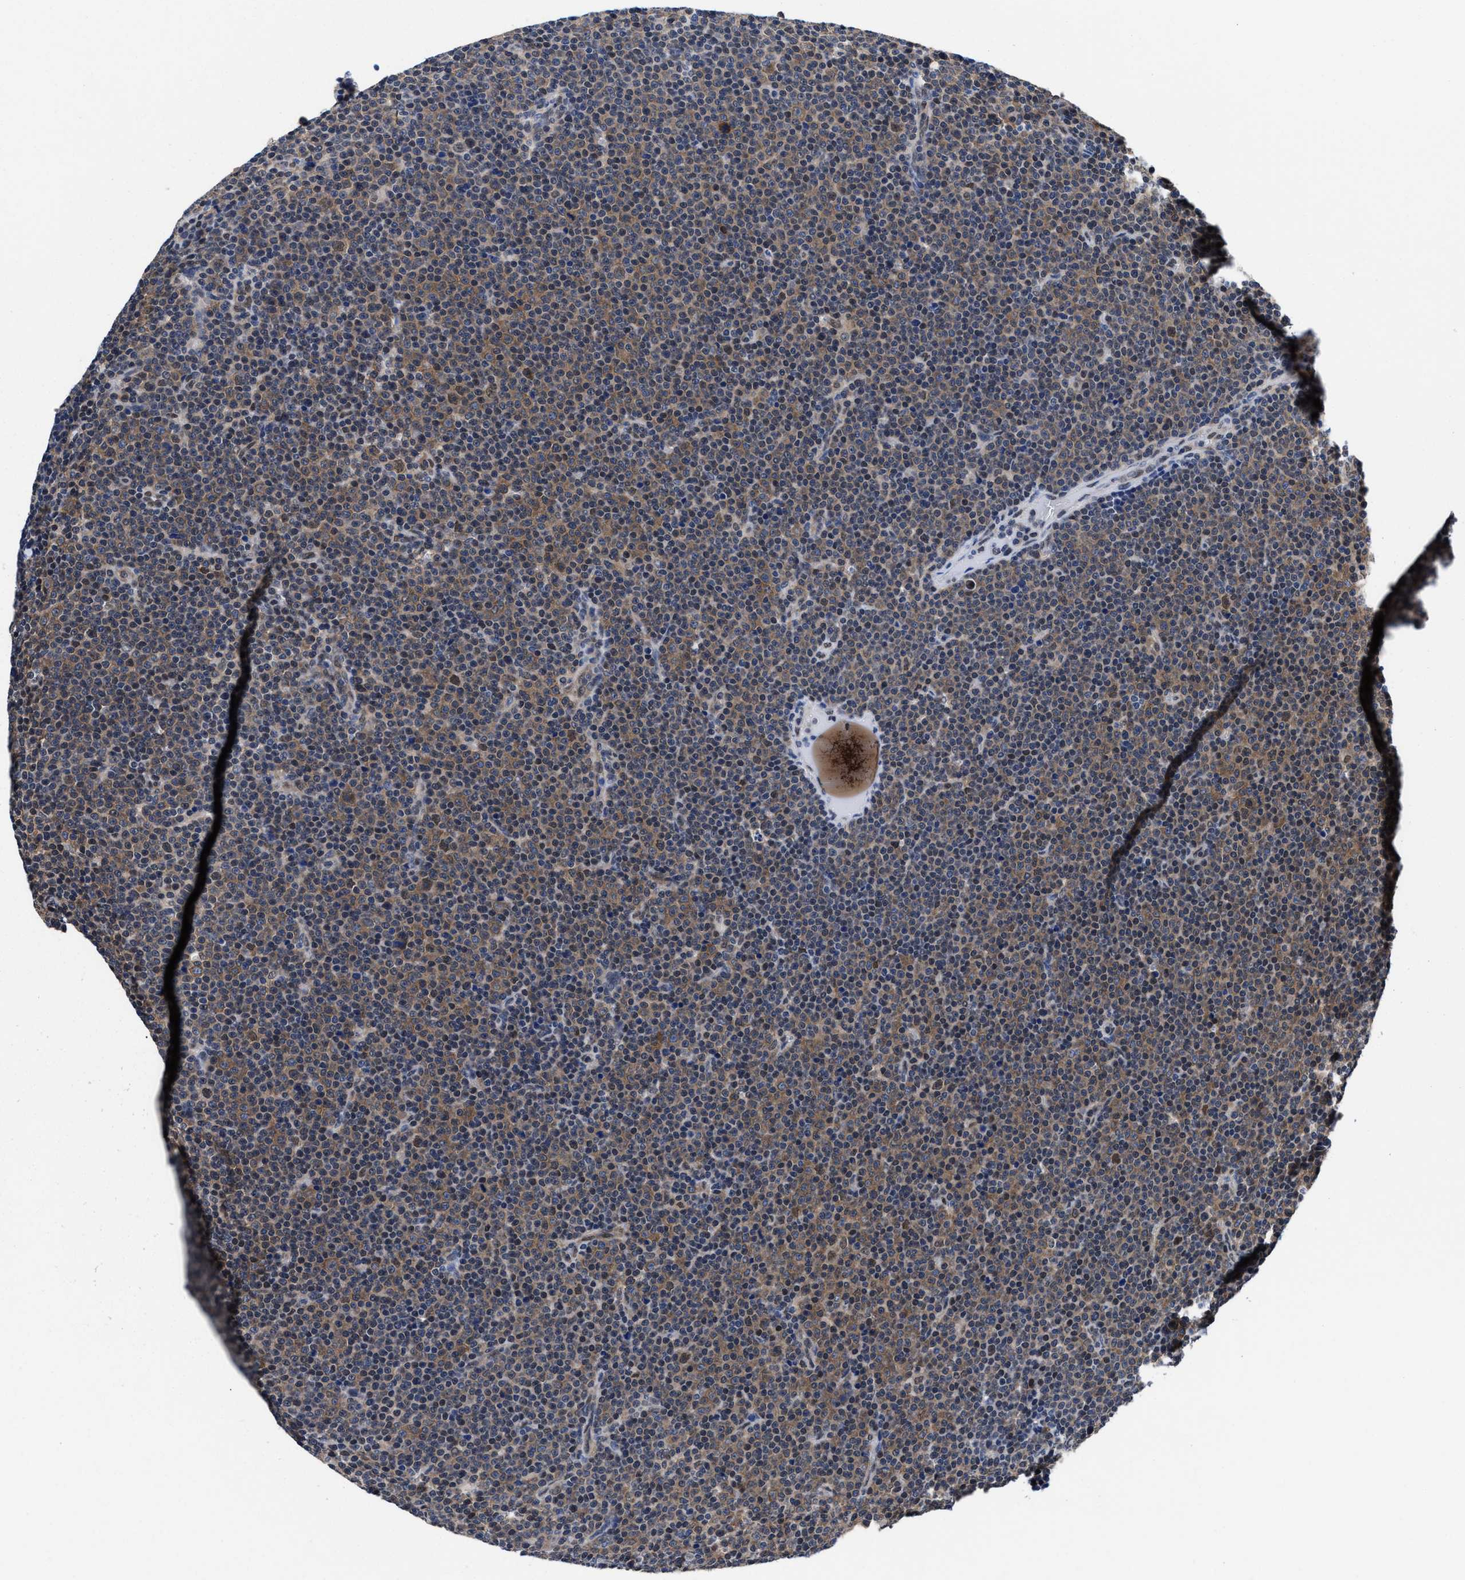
{"staining": {"intensity": "moderate", "quantity": ">75%", "location": "cytoplasmic/membranous"}, "tissue": "lymphoma", "cell_type": "Tumor cells", "image_type": "cancer", "snomed": [{"axis": "morphology", "description": "Malignant lymphoma, non-Hodgkin's type, Low grade"}, {"axis": "topography", "description": "Lymph node"}], "caption": "Approximately >75% of tumor cells in malignant lymphoma, non-Hodgkin's type (low-grade) reveal moderate cytoplasmic/membranous protein staining as visualized by brown immunohistochemical staining.", "gene": "ACLY", "patient": {"sex": "female", "age": 67}}